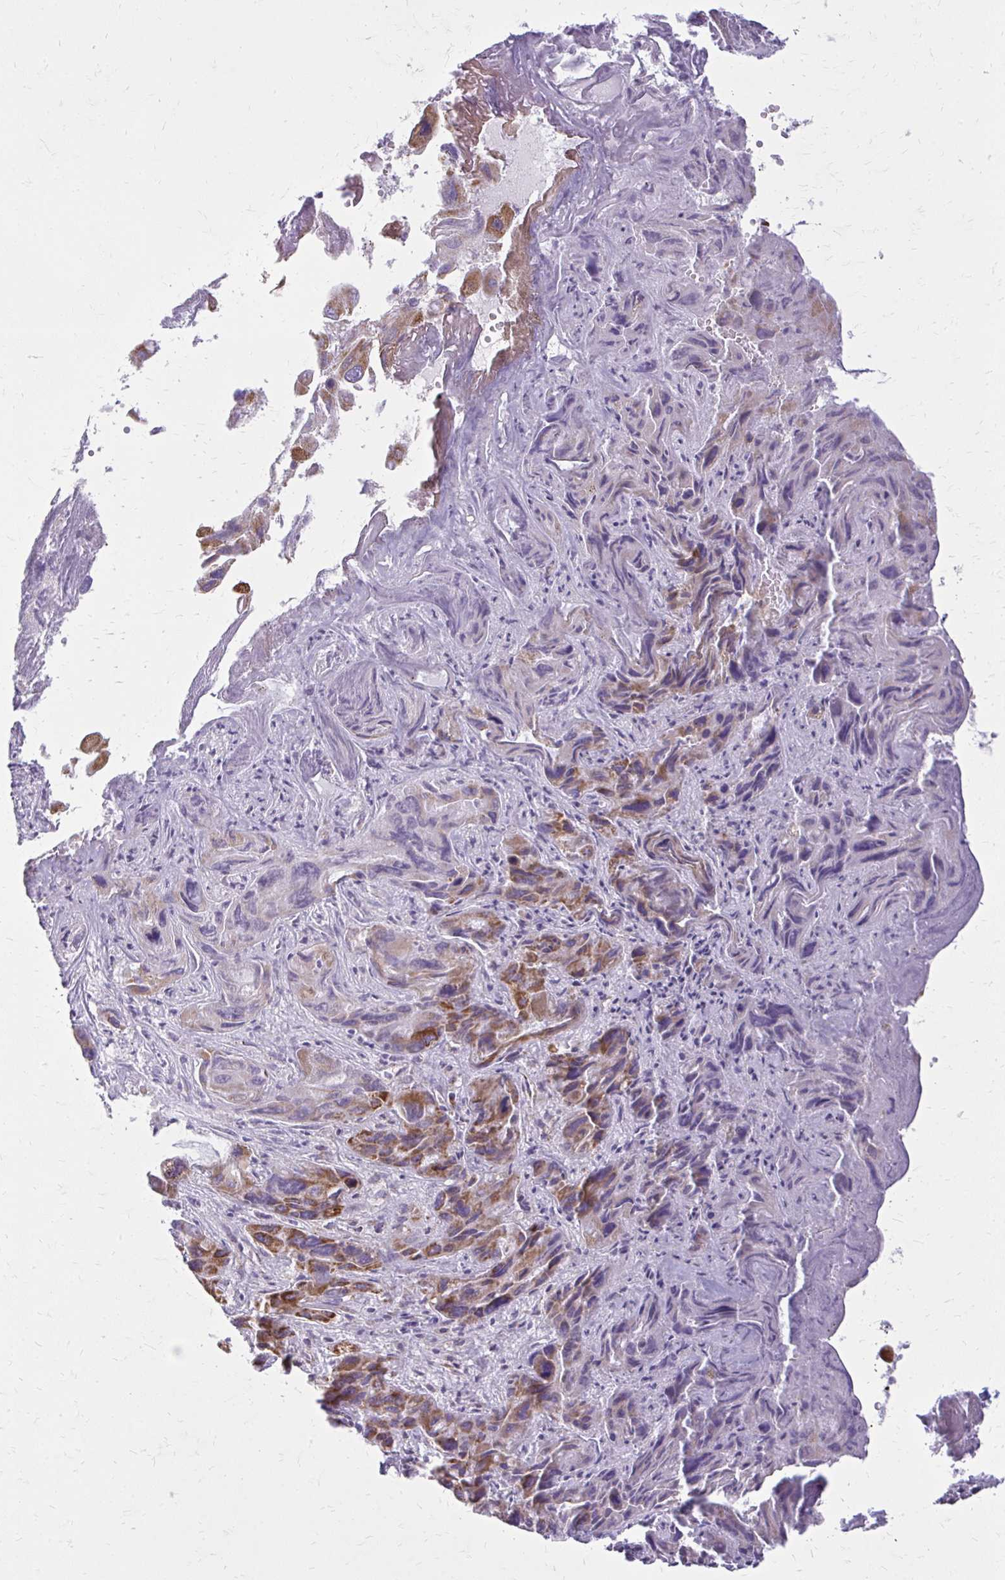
{"staining": {"intensity": "moderate", "quantity": "25%-75%", "location": "cytoplasmic/membranous"}, "tissue": "liver cancer", "cell_type": "Tumor cells", "image_type": "cancer", "snomed": [{"axis": "morphology", "description": "Cholangiocarcinoma"}, {"axis": "topography", "description": "Liver"}], "caption": "Immunohistochemical staining of liver cancer (cholangiocarcinoma) displays medium levels of moderate cytoplasmic/membranous positivity in about 25%-75% of tumor cells. Immunohistochemistry (ihc) stains the protein in brown and the nuclei are stained blue.", "gene": "IFIT1", "patient": {"sex": "male", "age": 67}}